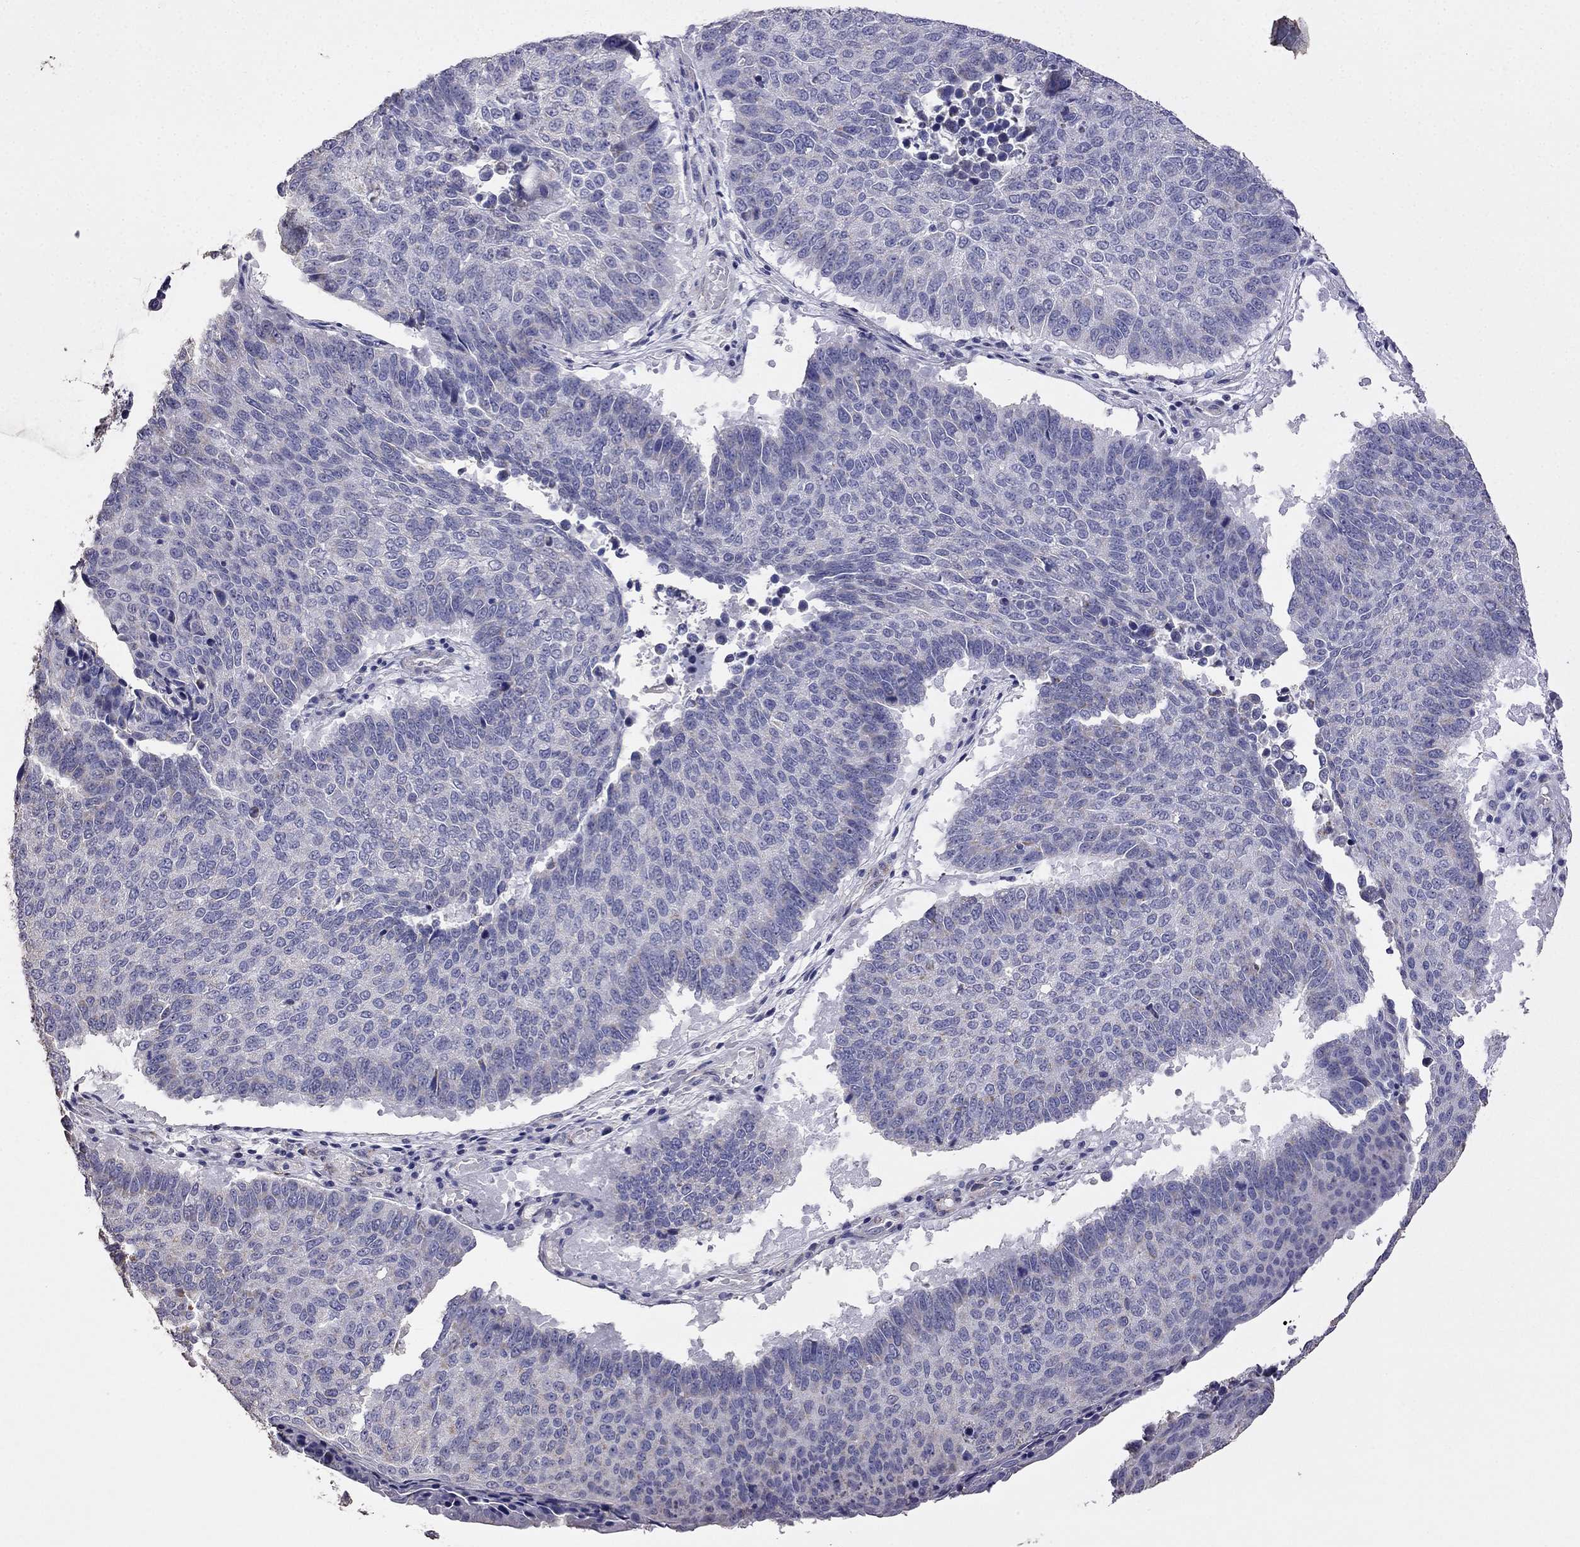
{"staining": {"intensity": "negative", "quantity": "none", "location": "none"}, "tissue": "lung cancer", "cell_type": "Tumor cells", "image_type": "cancer", "snomed": [{"axis": "morphology", "description": "Squamous cell carcinoma, NOS"}, {"axis": "topography", "description": "Lung"}], "caption": "Lung cancer (squamous cell carcinoma) was stained to show a protein in brown. There is no significant positivity in tumor cells.", "gene": "AK5", "patient": {"sex": "male", "age": 73}}